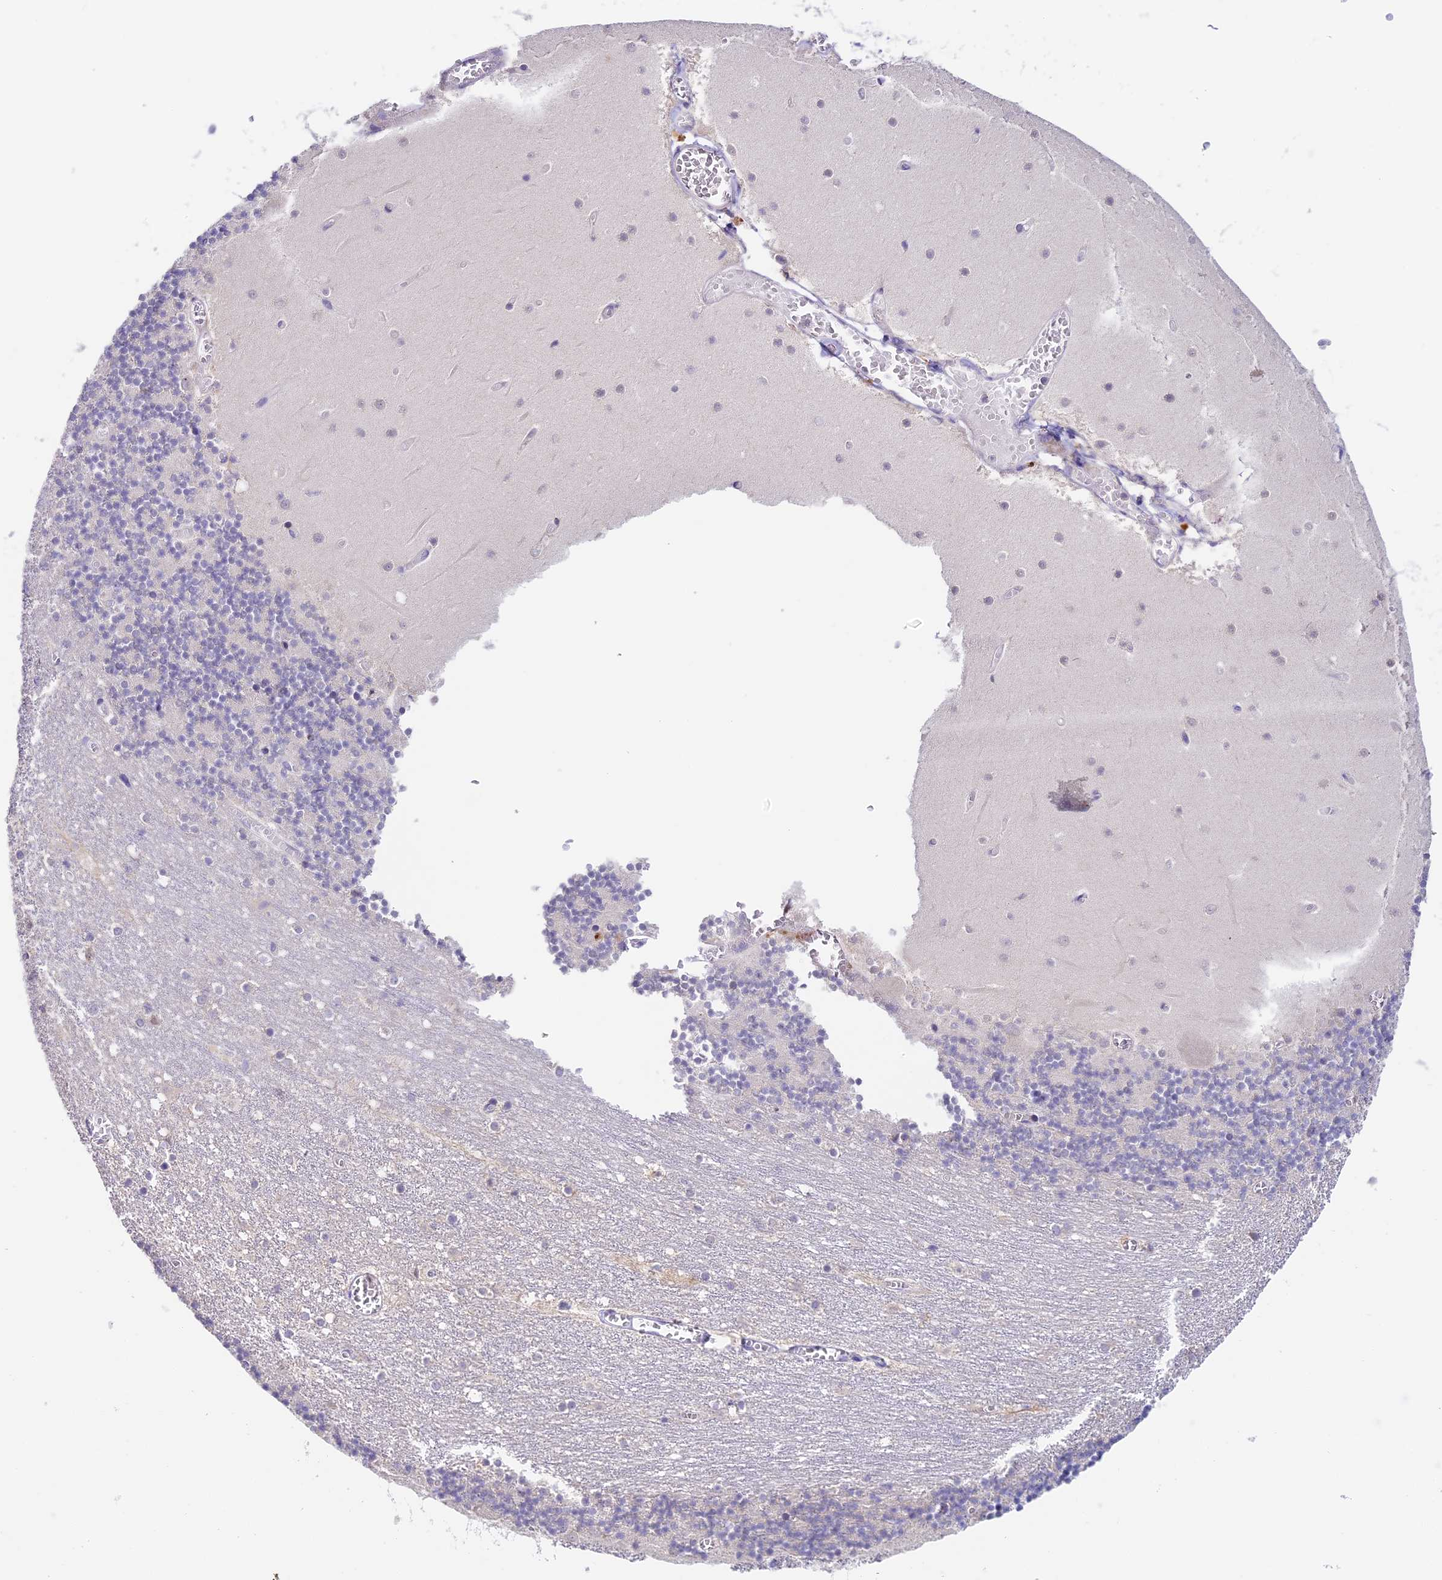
{"staining": {"intensity": "negative", "quantity": "none", "location": "none"}, "tissue": "cerebellum", "cell_type": "Cells in granular layer", "image_type": "normal", "snomed": [{"axis": "morphology", "description": "Normal tissue, NOS"}, {"axis": "topography", "description": "Cerebellum"}], "caption": "An immunohistochemistry micrograph of normal cerebellum is shown. There is no staining in cells in granular layer of cerebellum. The staining was performed using DAB to visualize the protein expression in brown, while the nuclei were stained in blue with hematoxylin (Magnification: 20x).", "gene": "RAD51", "patient": {"sex": "female", "age": 28}}